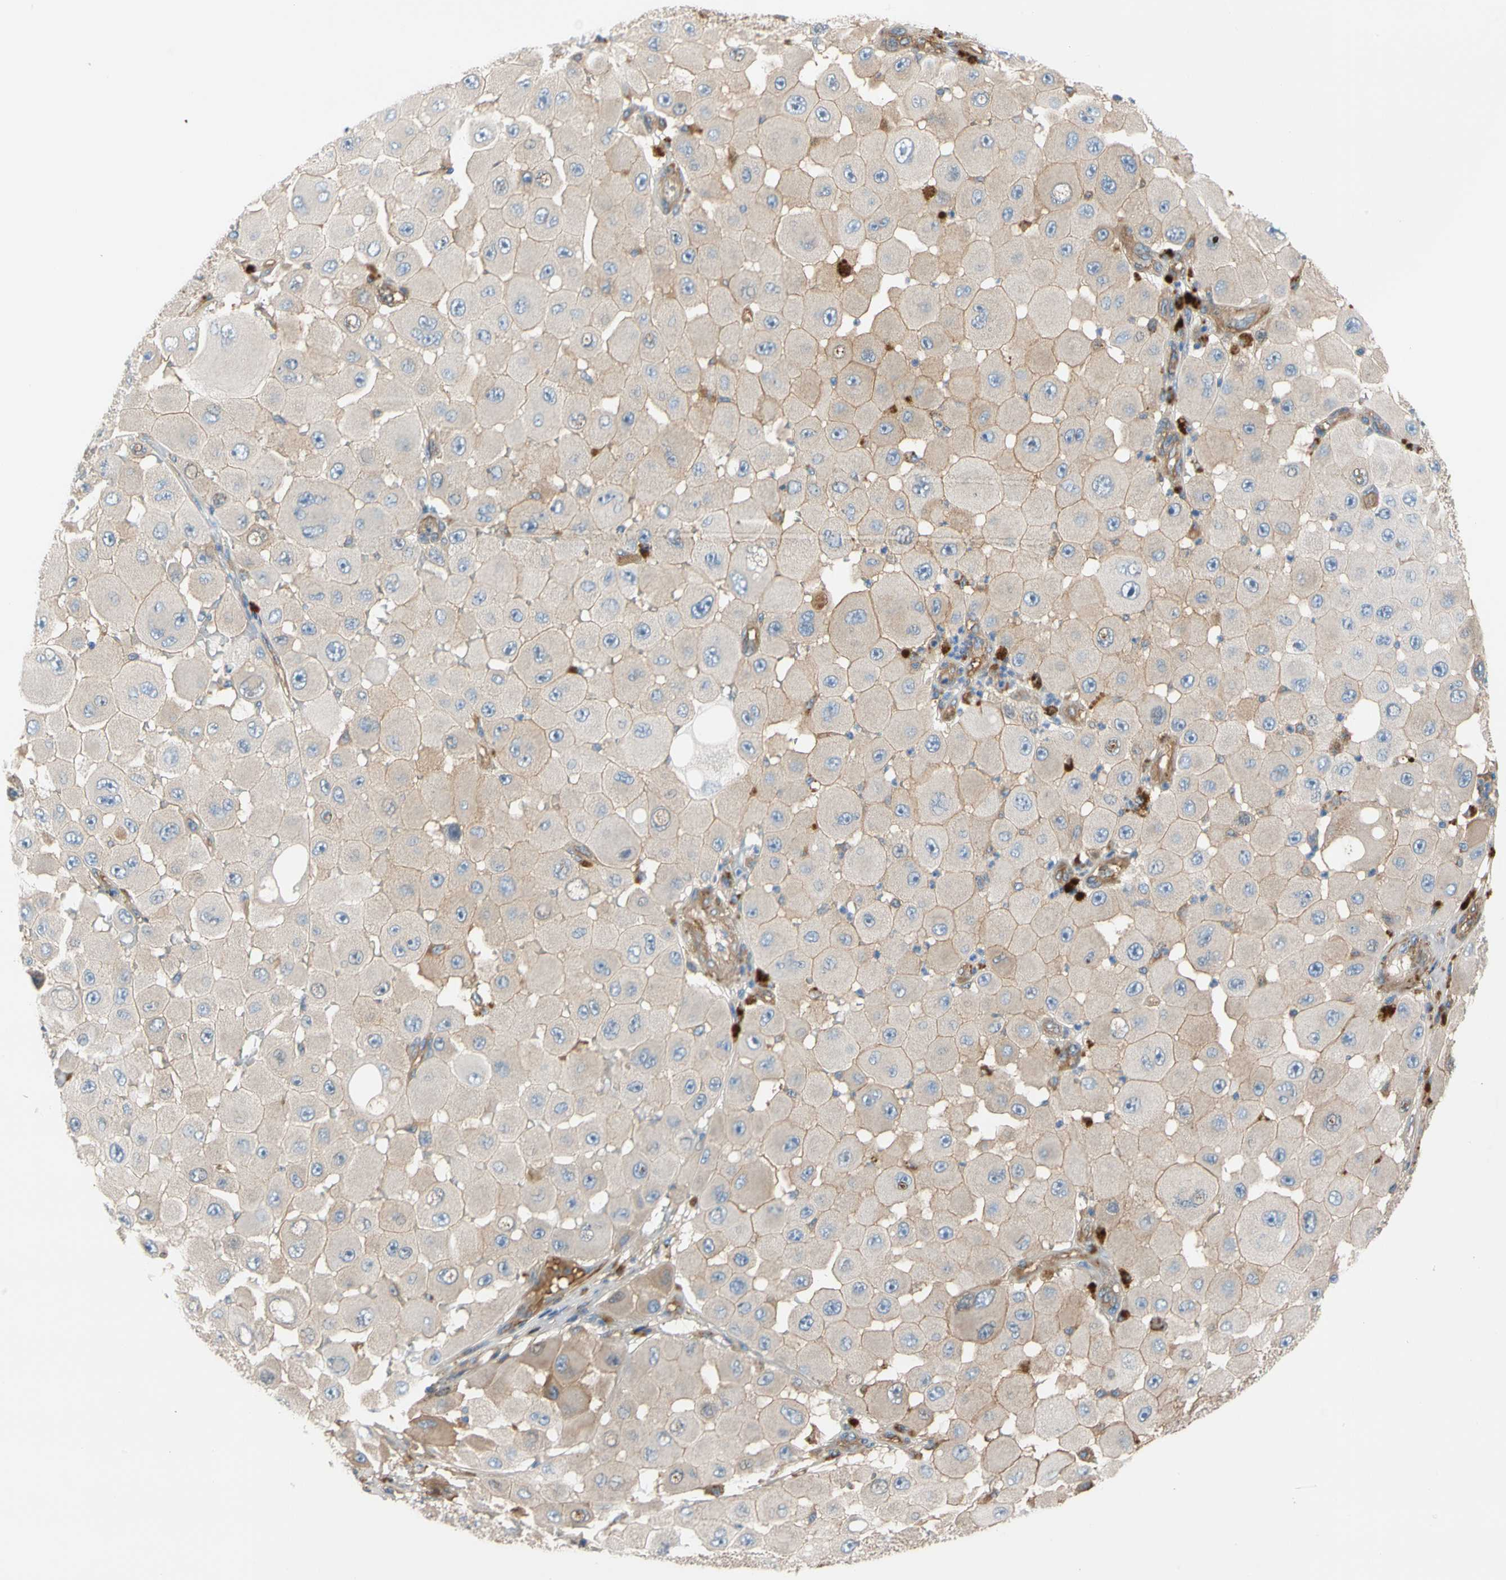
{"staining": {"intensity": "weak", "quantity": "<25%", "location": "cytoplasmic/membranous"}, "tissue": "melanoma", "cell_type": "Tumor cells", "image_type": "cancer", "snomed": [{"axis": "morphology", "description": "Malignant melanoma, NOS"}, {"axis": "topography", "description": "Skin"}], "caption": "Histopathology image shows no significant protein staining in tumor cells of melanoma.", "gene": "ENTREP3", "patient": {"sex": "female", "age": 81}}